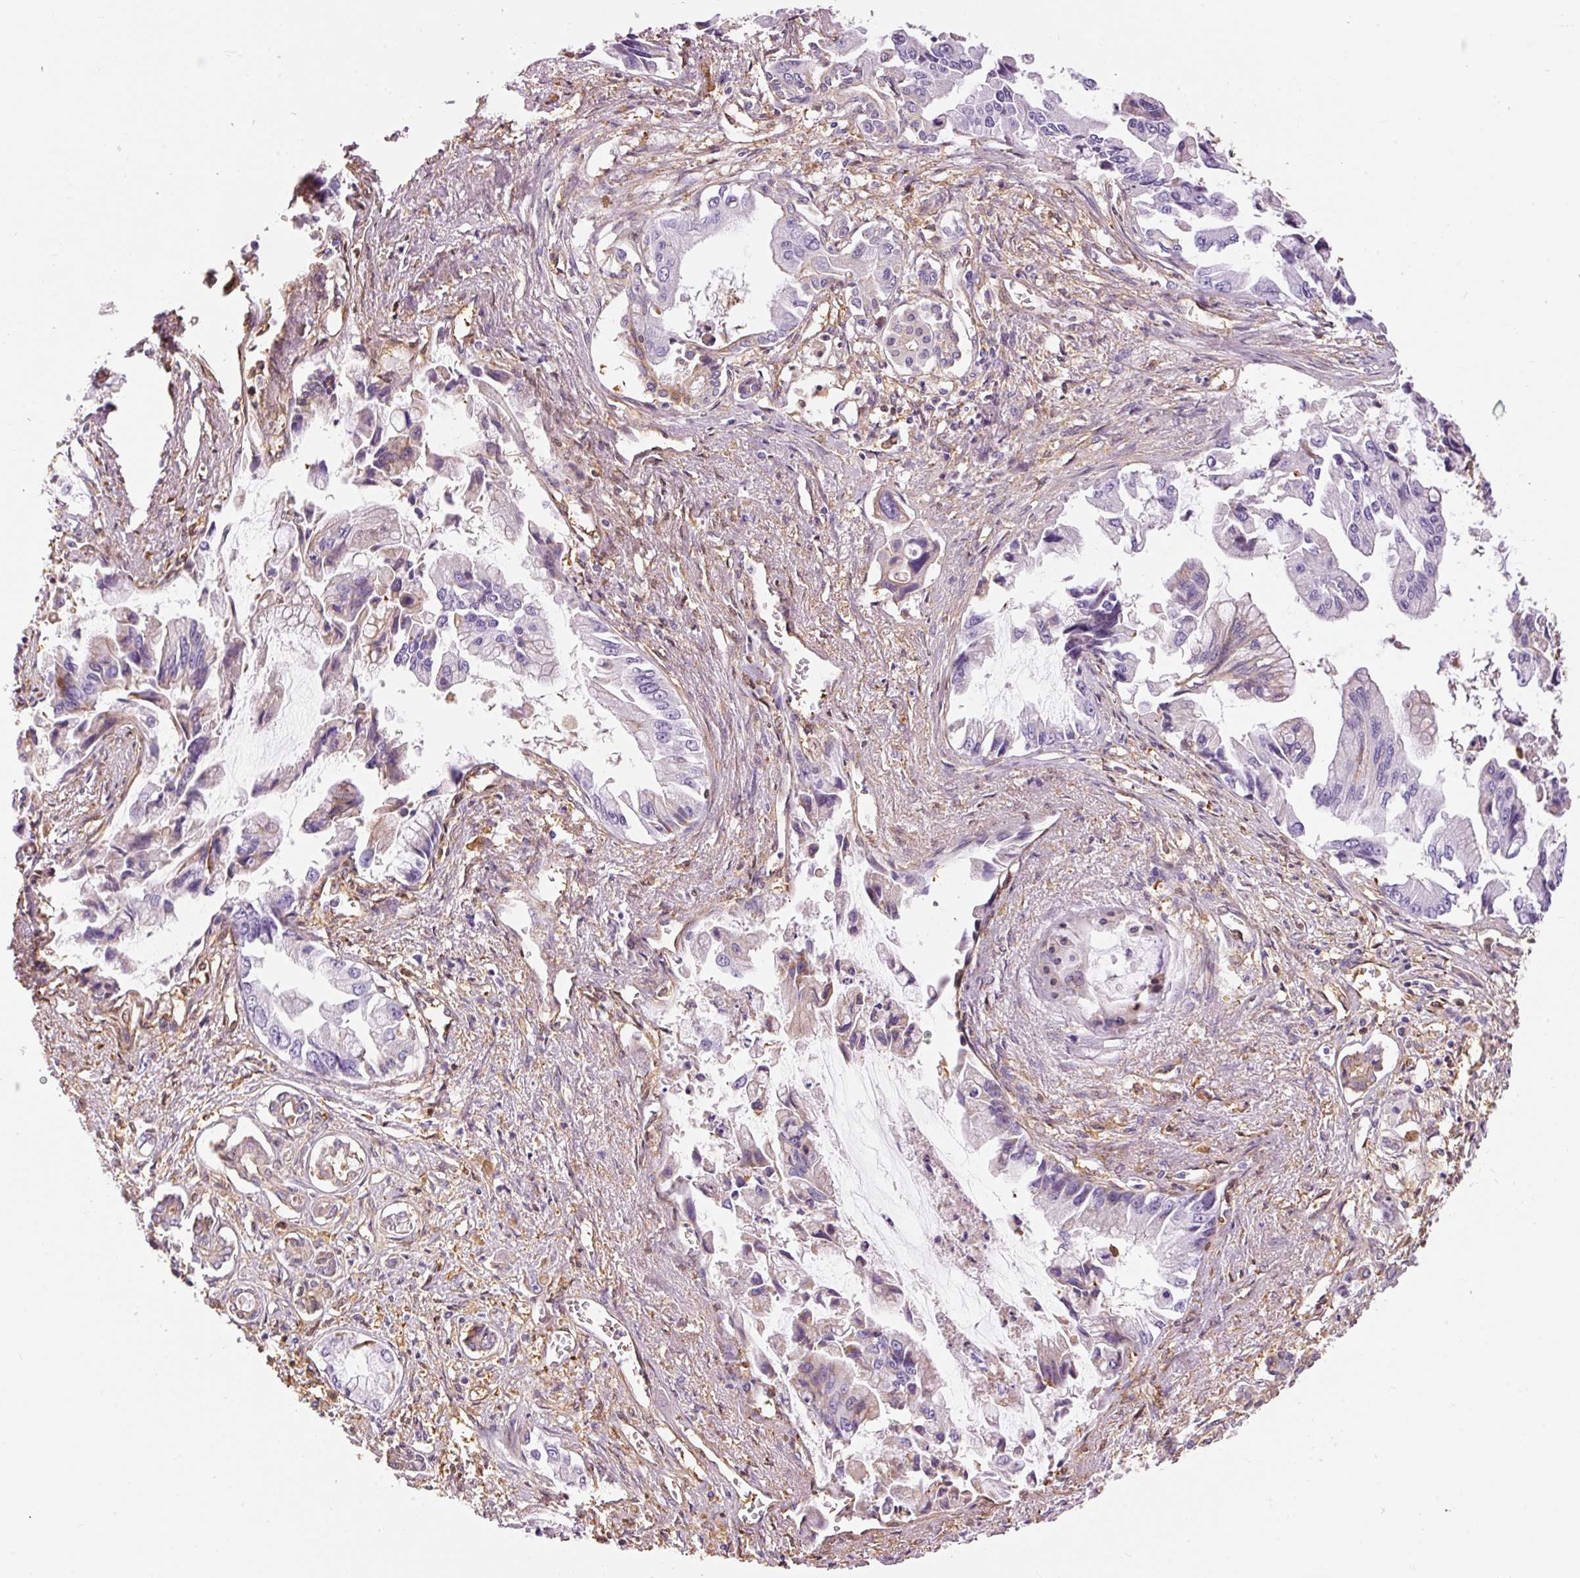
{"staining": {"intensity": "weak", "quantity": "<25%", "location": "cytoplasmic/membranous"}, "tissue": "pancreatic cancer", "cell_type": "Tumor cells", "image_type": "cancer", "snomed": [{"axis": "morphology", "description": "Adenocarcinoma, NOS"}, {"axis": "topography", "description": "Pancreas"}], "caption": "Immunohistochemistry of adenocarcinoma (pancreatic) reveals no expression in tumor cells. Nuclei are stained in blue.", "gene": "IL10RB", "patient": {"sex": "male", "age": 84}}